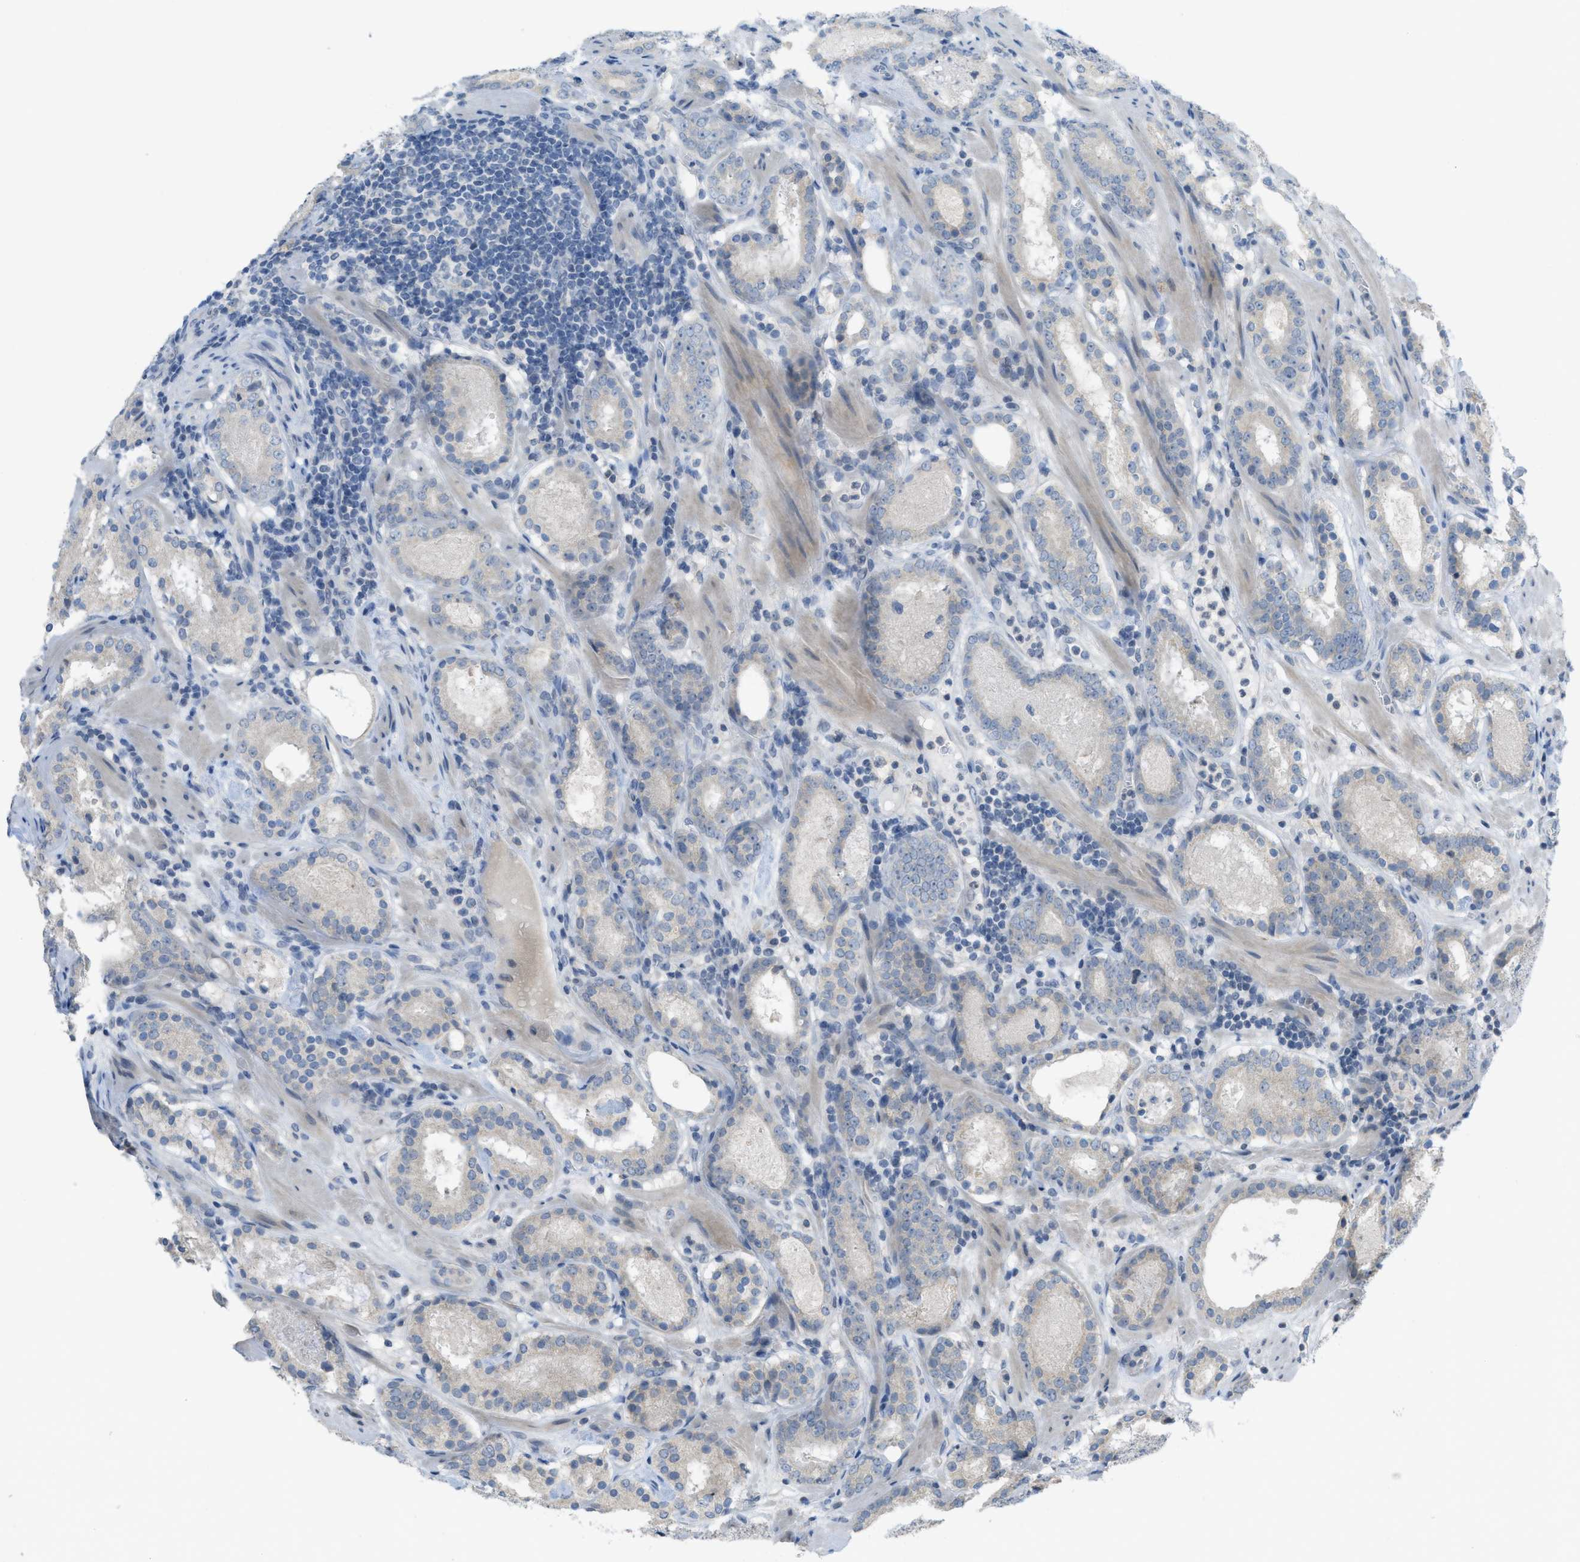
{"staining": {"intensity": "negative", "quantity": "none", "location": "none"}, "tissue": "prostate cancer", "cell_type": "Tumor cells", "image_type": "cancer", "snomed": [{"axis": "morphology", "description": "Adenocarcinoma, Low grade"}, {"axis": "topography", "description": "Prostate"}], "caption": "The photomicrograph shows no staining of tumor cells in low-grade adenocarcinoma (prostate).", "gene": "TXNDC2", "patient": {"sex": "male", "age": 69}}